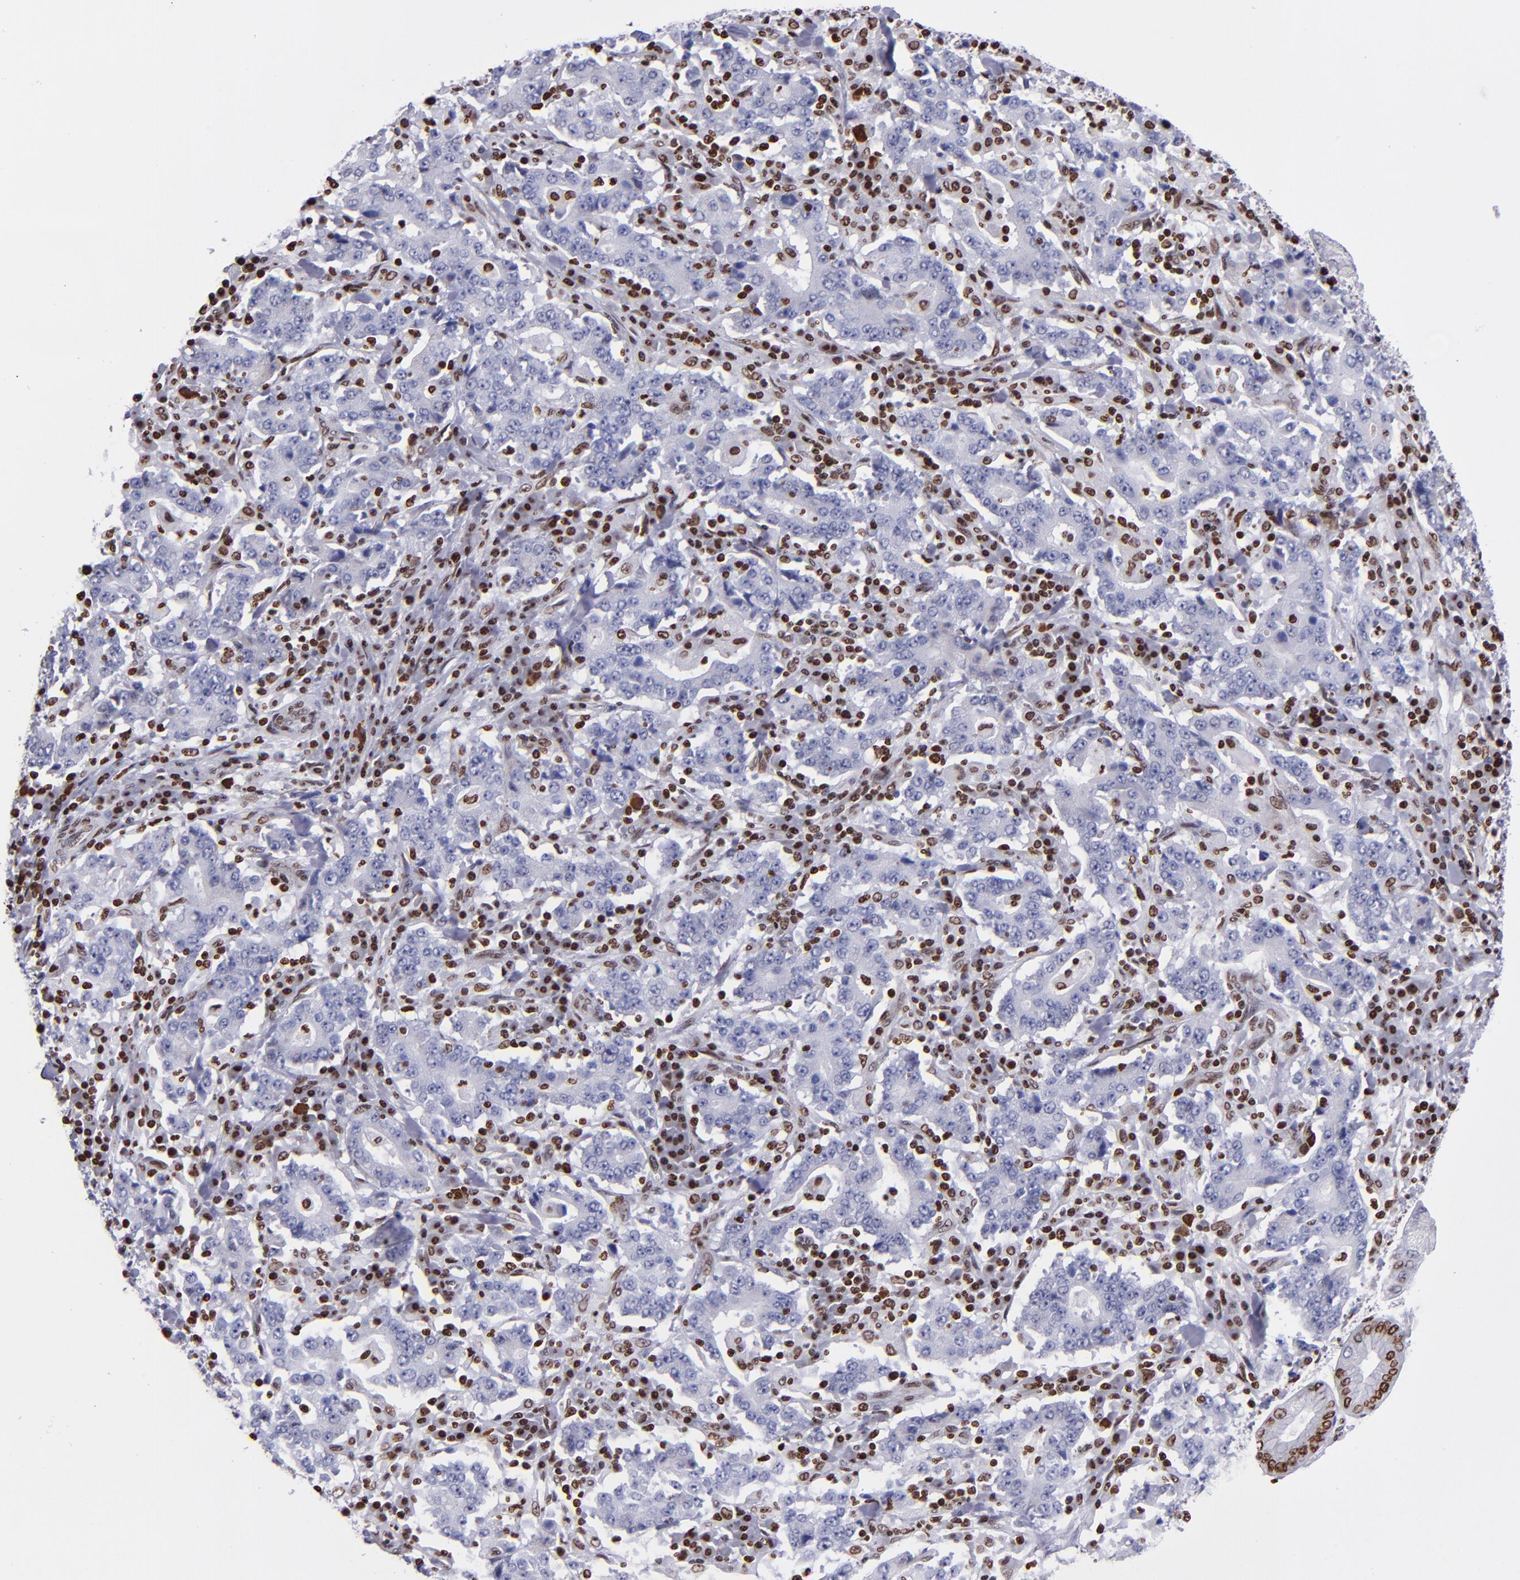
{"staining": {"intensity": "negative", "quantity": "none", "location": "none"}, "tissue": "stomach cancer", "cell_type": "Tumor cells", "image_type": "cancer", "snomed": [{"axis": "morphology", "description": "Normal tissue, NOS"}, {"axis": "morphology", "description": "Adenocarcinoma, NOS"}, {"axis": "topography", "description": "Stomach, upper"}, {"axis": "topography", "description": "Stomach"}], "caption": "DAB immunohistochemical staining of stomach adenocarcinoma shows no significant positivity in tumor cells.", "gene": "CDKL5", "patient": {"sex": "male", "age": 59}}